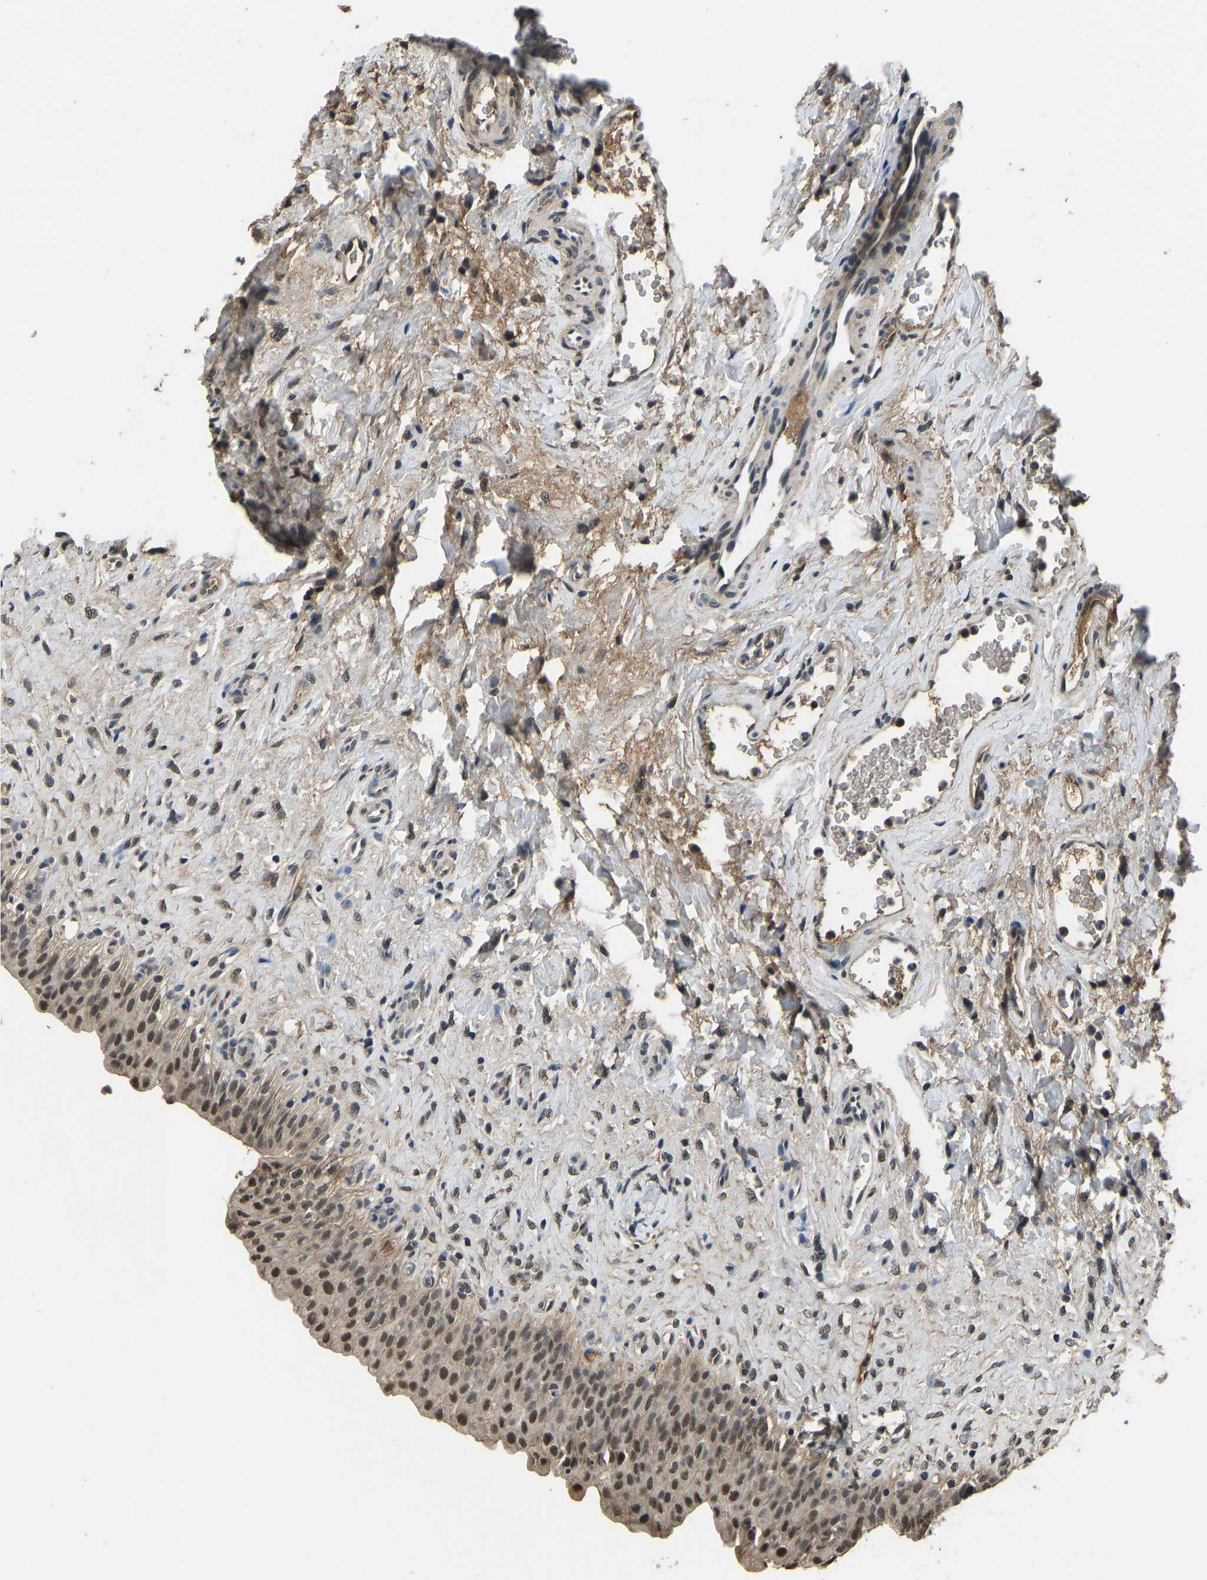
{"staining": {"intensity": "strong", "quantity": "25%-75%", "location": "nuclear"}, "tissue": "urinary bladder", "cell_type": "Urothelial cells", "image_type": "normal", "snomed": [{"axis": "morphology", "description": "Urothelial carcinoma, High grade"}, {"axis": "topography", "description": "Urinary bladder"}], "caption": "Urinary bladder stained with DAB (3,3'-diaminobenzidine) IHC demonstrates high levels of strong nuclear positivity in about 25%-75% of urothelial cells. (IHC, brightfield microscopy, high magnification).", "gene": "TOX4", "patient": {"sex": "male", "age": 46}}